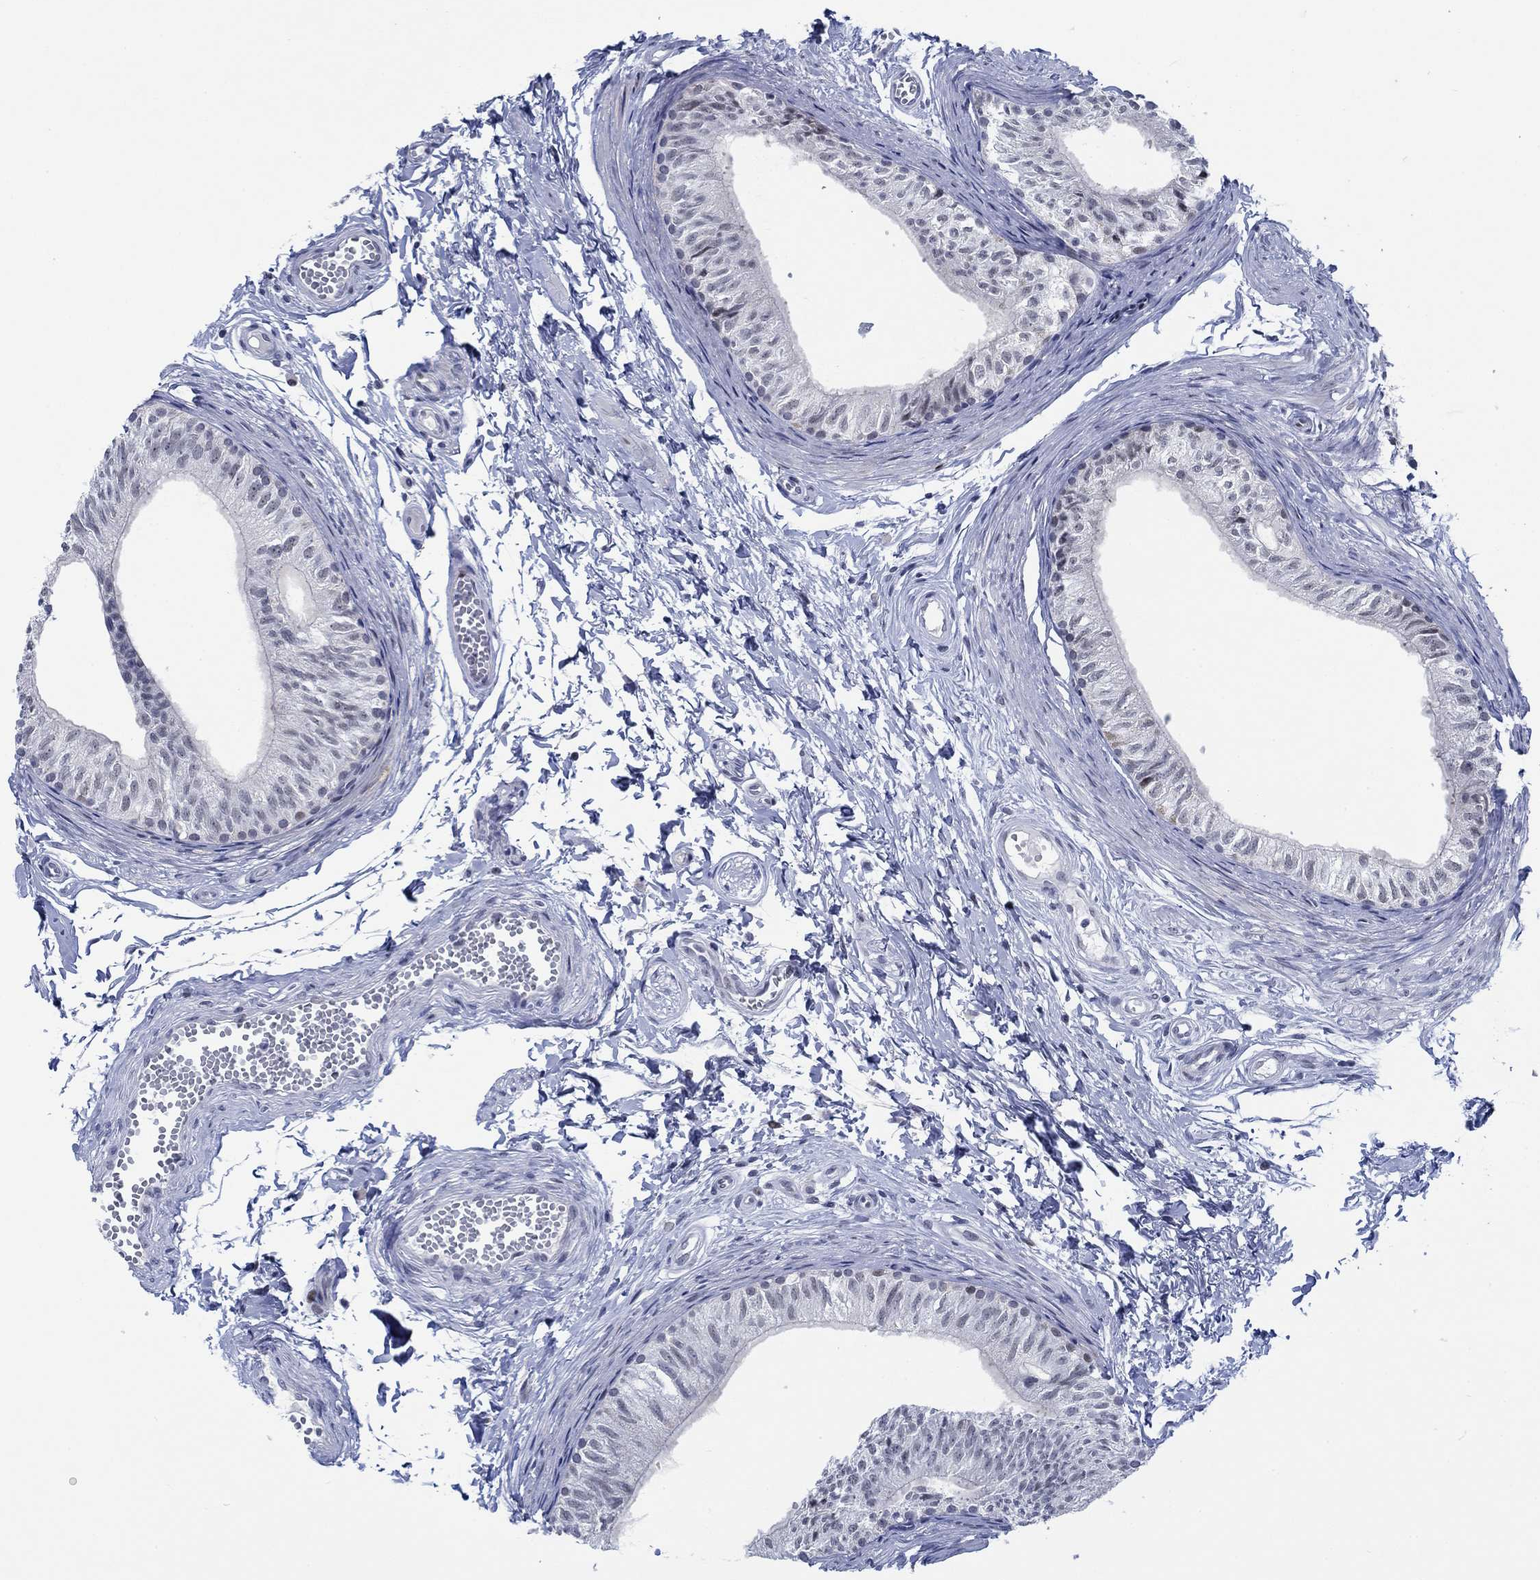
{"staining": {"intensity": "negative", "quantity": "none", "location": "none"}, "tissue": "epididymis", "cell_type": "Glandular cells", "image_type": "normal", "snomed": [{"axis": "morphology", "description": "Normal tissue, NOS"}, {"axis": "topography", "description": "Epididymis"}], "caption": "Glandular cells show no significant protein staining in benign epididymis.", "gene": "NEU3", "patient": {"sex": "male", "age": 22}}